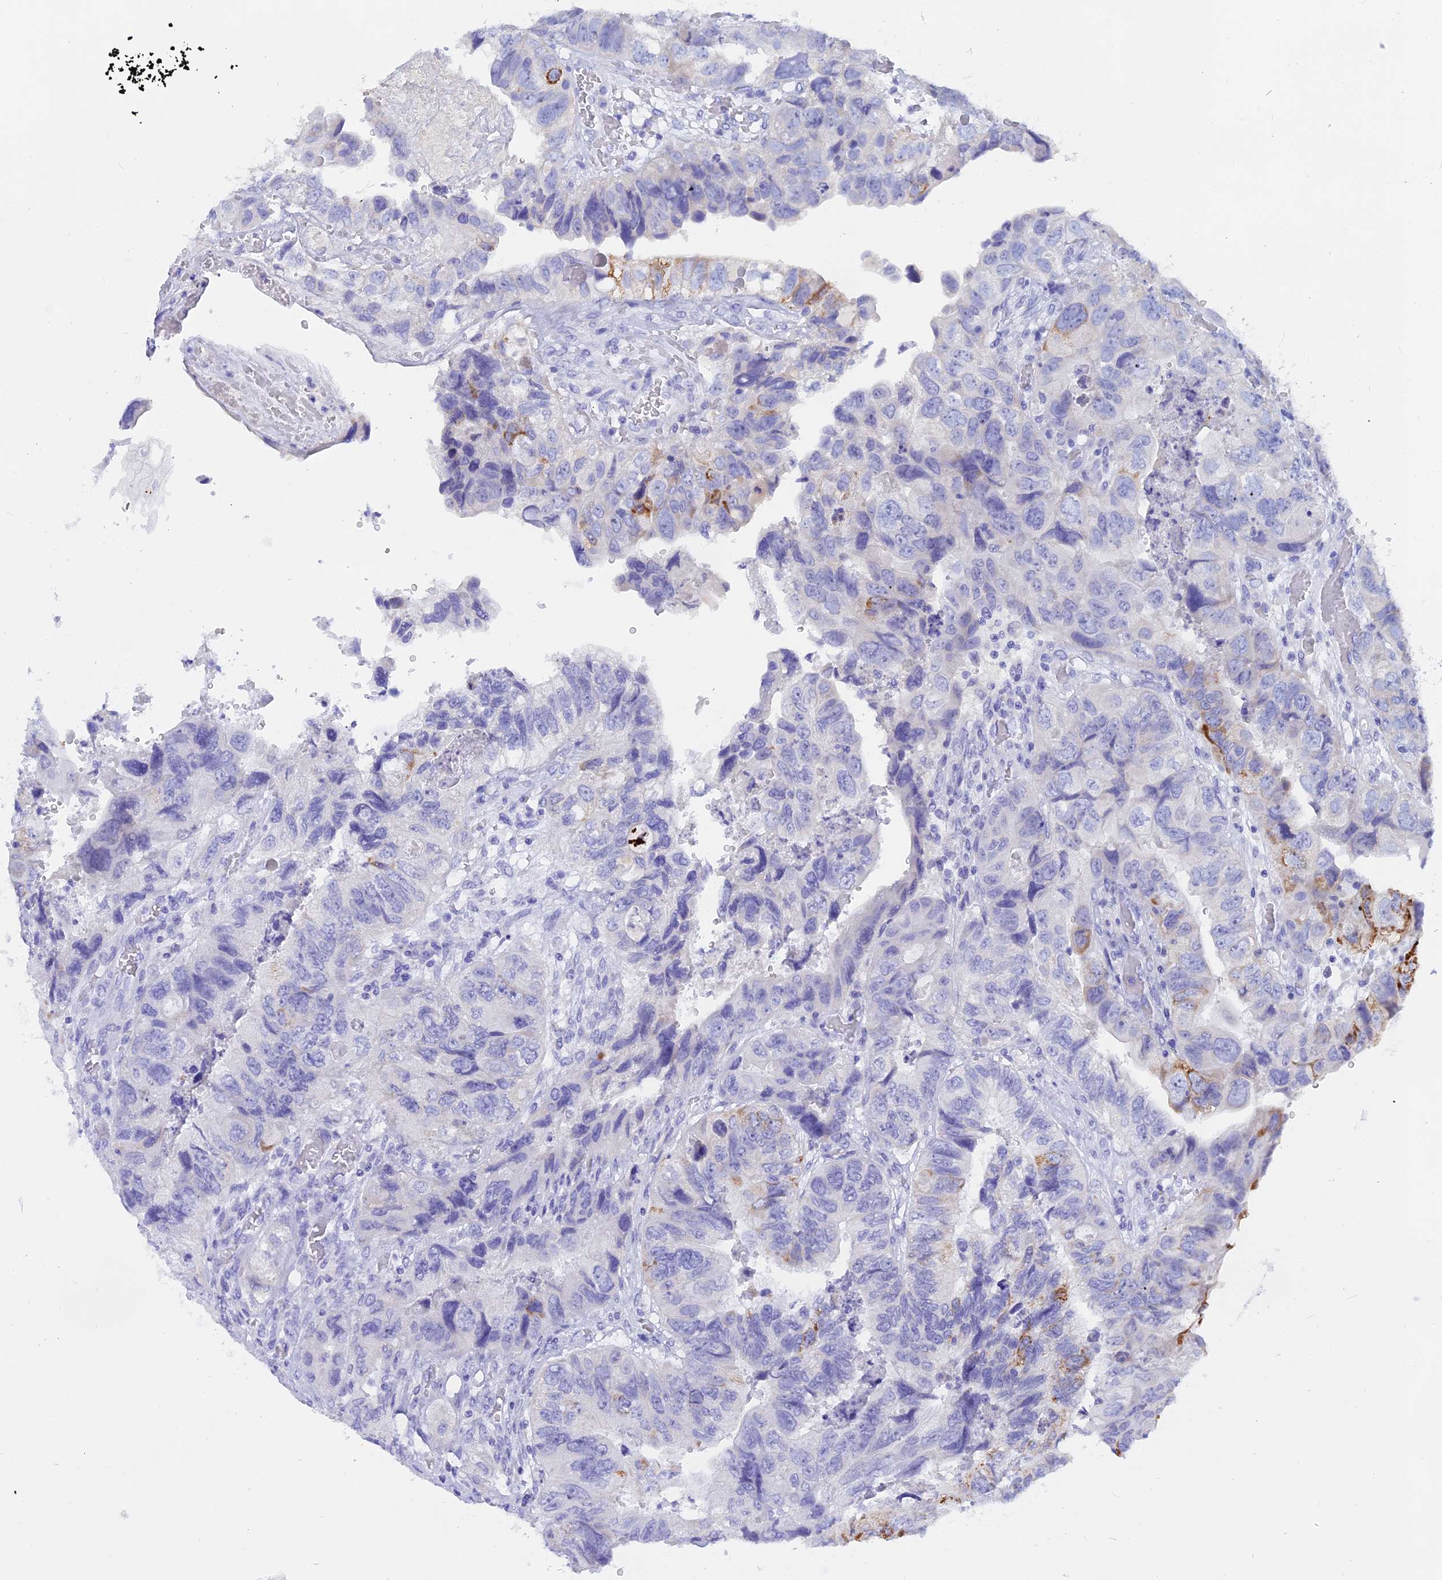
{"staining": {"intensity": "weak", "quantity": "<25%", "location": "cytoplasmic/membranous"}, "tissue": "colorectal cancer", "cell_type": "Tumor cells", "image_type": "cancer", "snomed": [{"axis": "morphology", "description": "Adenocarcinoma, NOS"}, {"axis": "topography", "description": "Rectum"}], "caption": "Image shows no significant protein expression in tumor cells of colorectal adenocarcinoma. (DAB (3,3'-diaminobenzidine) IHC visualized using brightfield microscopy, high magnification).", "gene": "ISCA1", "patient": {"sex": "male", "age": 63}}